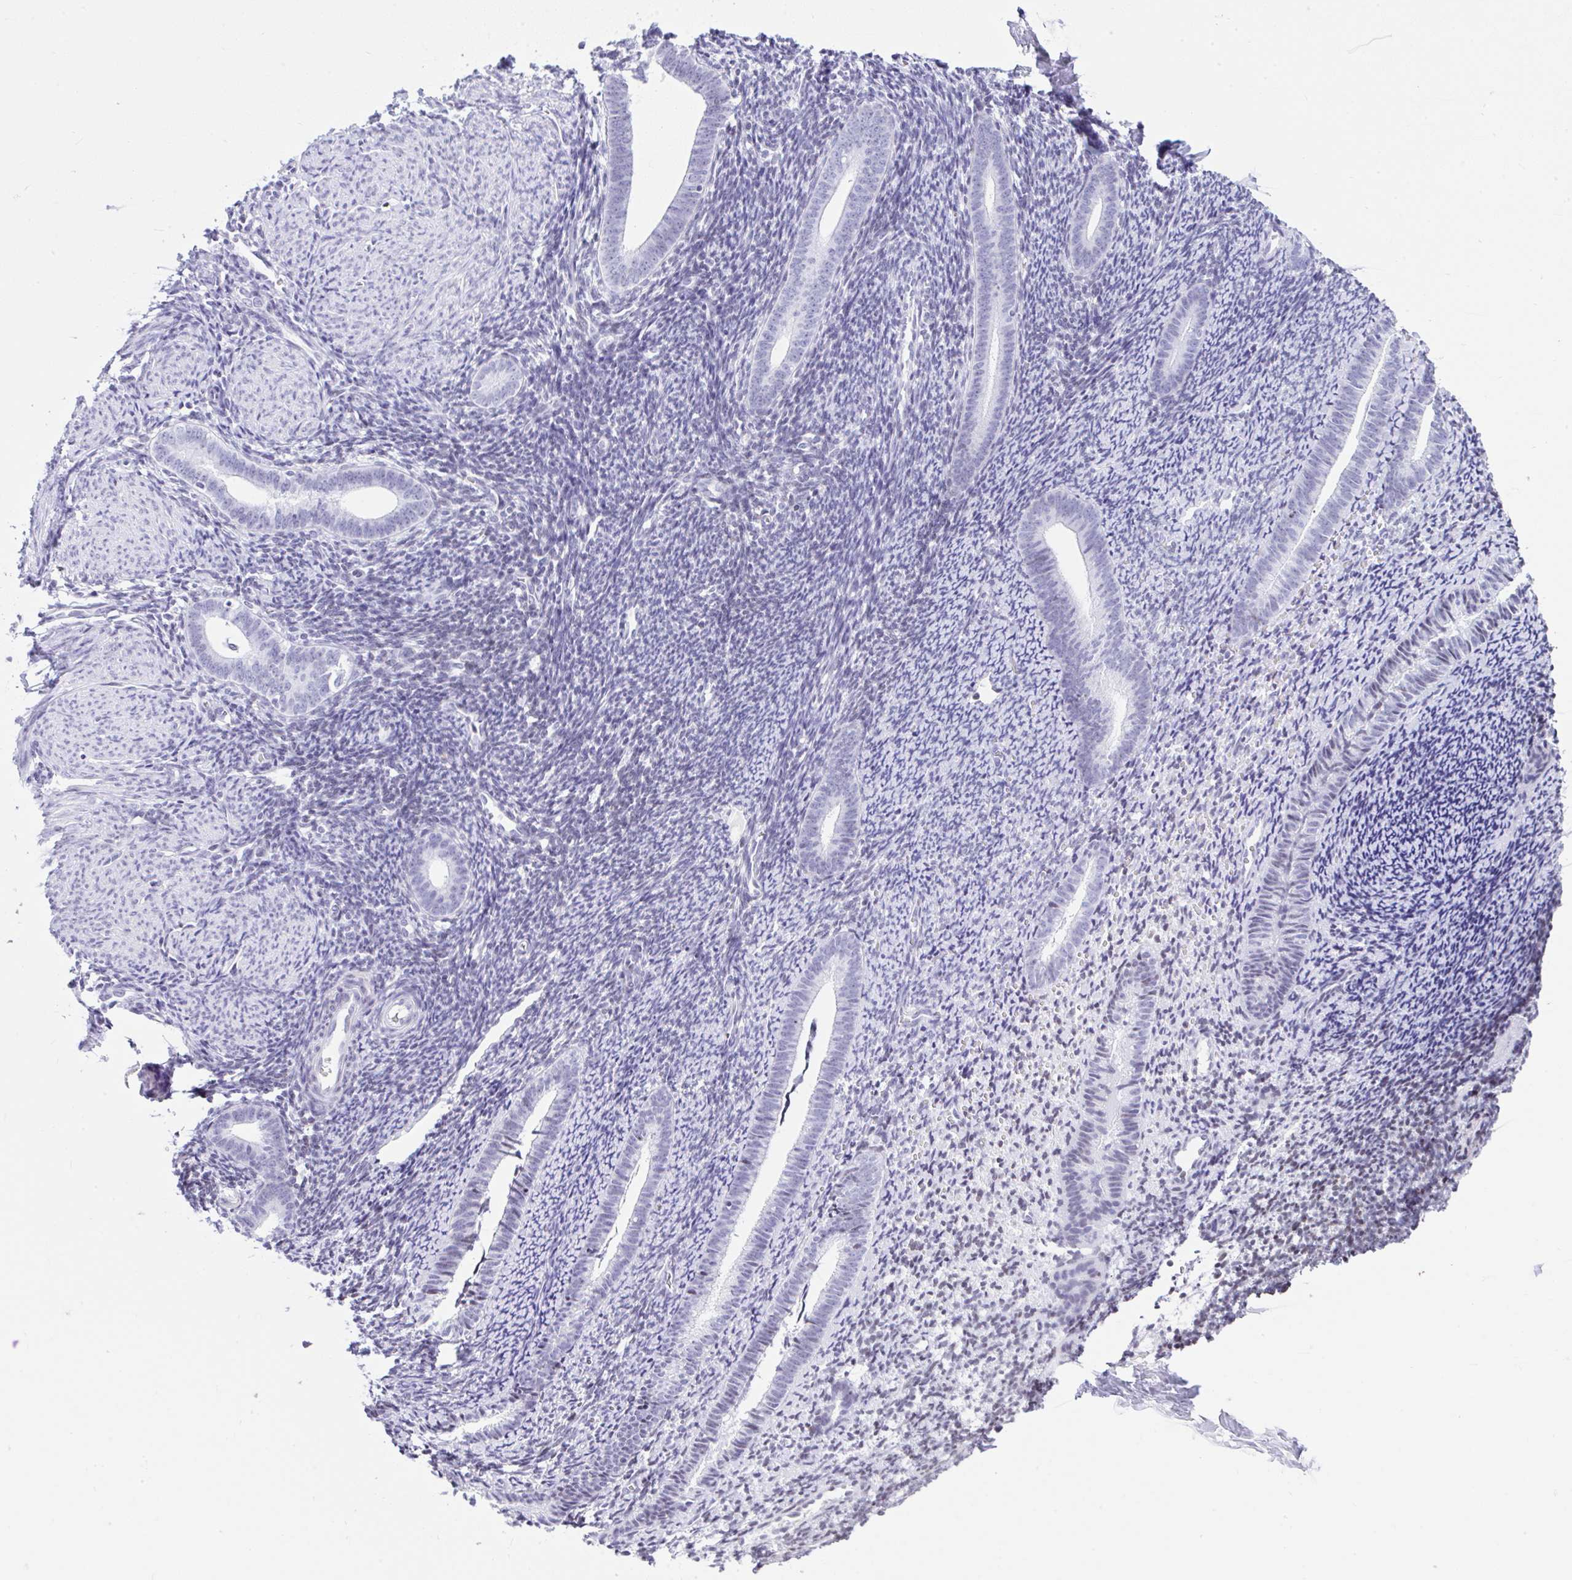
{"staining": {"intensity": "negative", "quantity": "none", "location": "none"}, "tissue": "endometrium", "cell_type": "Cells in endometrial stroma", "image_type": "normal", "snomed": [{"axis": "morphology", "description": "Normal tissue, NOS"}, {"axis": "topography", "description": "Endometrium"}], "caption": "Endometrium stained for a protein using immunohistochemistry (IHC) displays no staining cells in endometrial stroma.", "gene": "KRT27", "patient": {"sex": "female", "age": 39}}